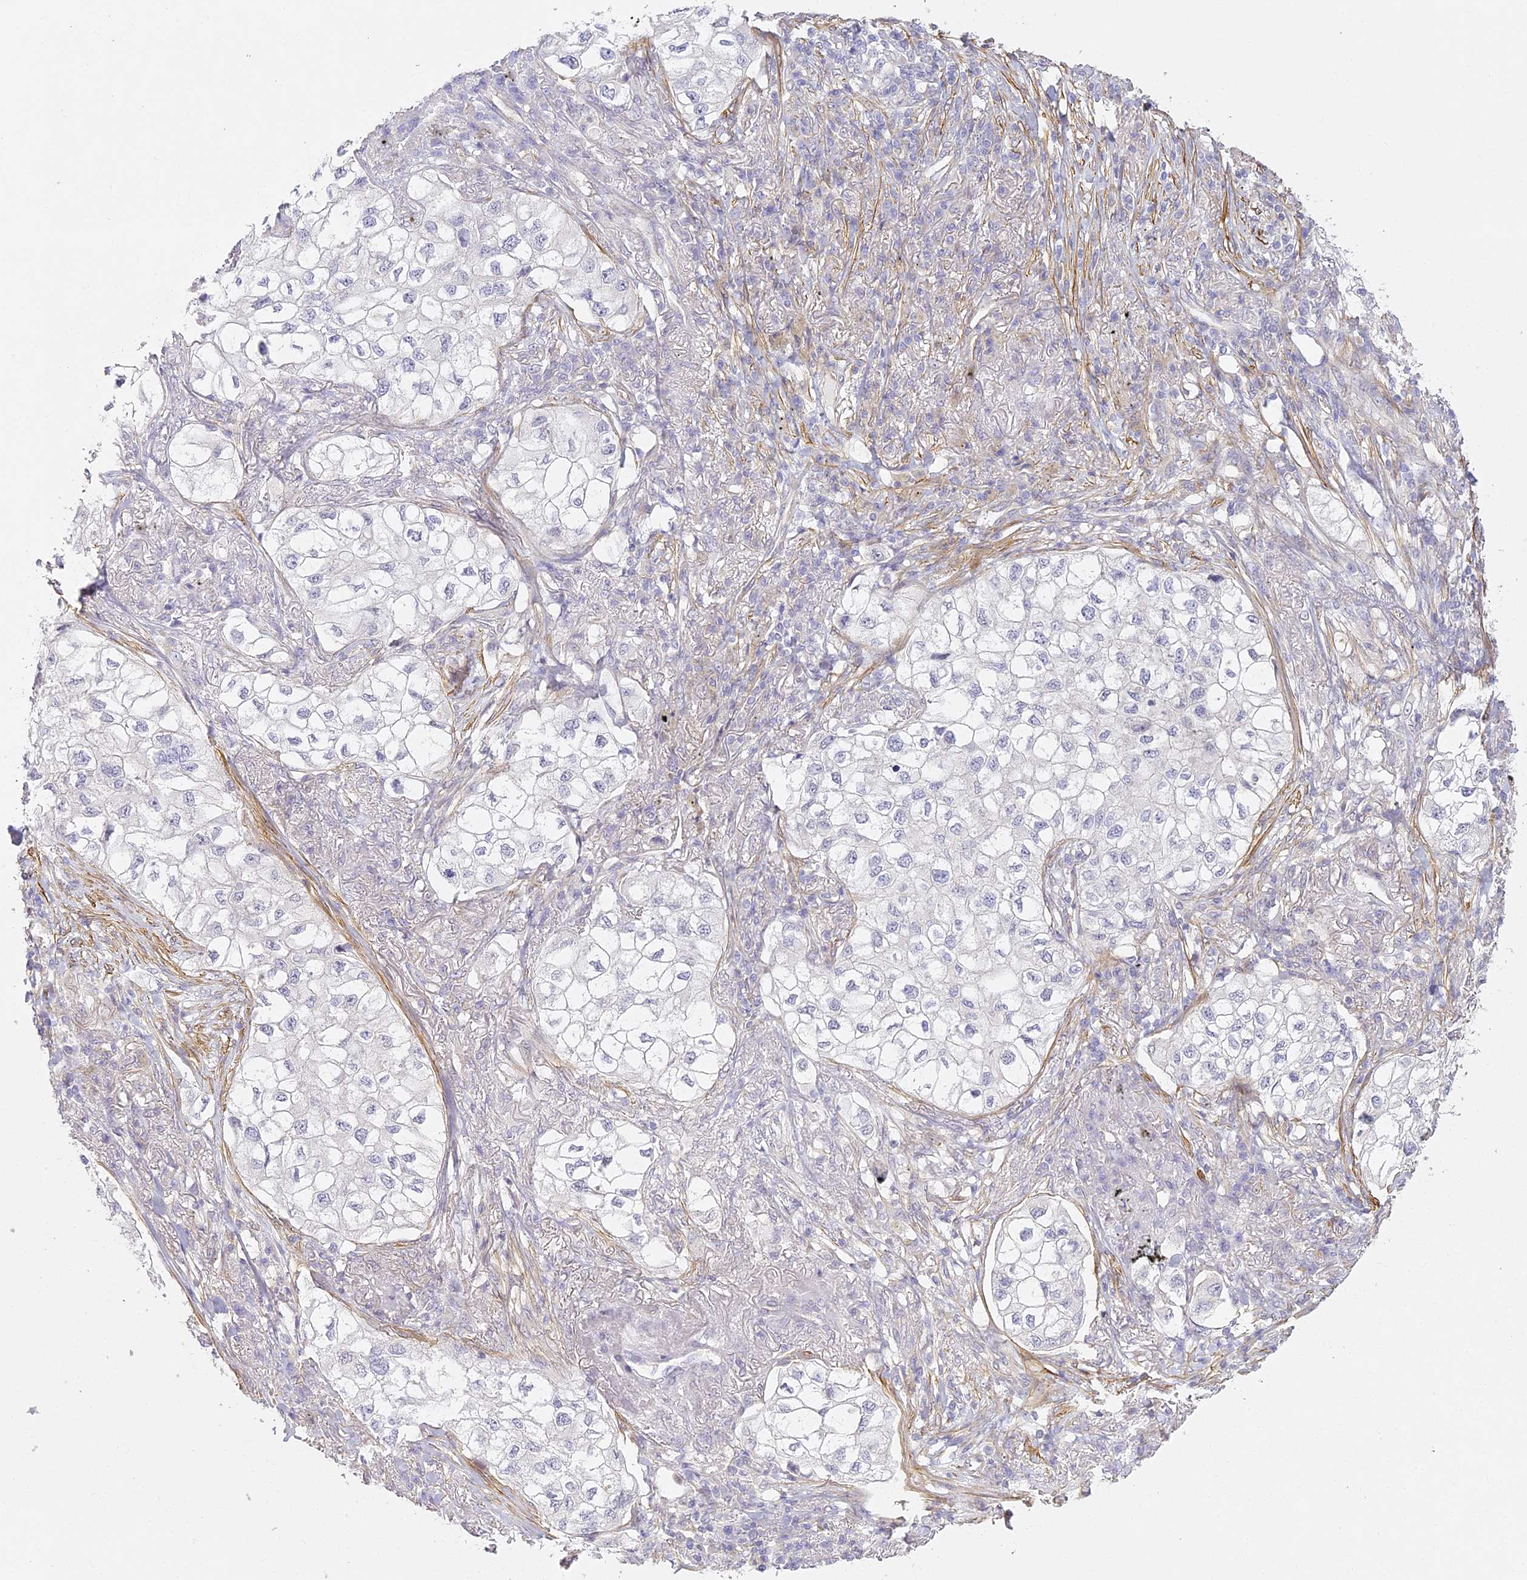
{"staining": {"intensity": "negative", "quantity": "none", "location": "none"}, "tissue": "lung cancer", "cell_type": "Tumor cells", "image_type": "cancer", "snomed": [{"axis": "morphology", "description": "Adenocarcinoma, NOS"}, {"axis": "topography", "description": "Lung"}], "caption": "Immunohistochemistry histopathology image of human lung adenocarcinoma stained for a protein (brown), which reveals no staining in tumor cells. The staining was performed using DAB (3,3'-diaminobenzidine) to visualize the protein expression in brown, while the nuclei were stained in blue with hematoxylin (Magnification: 20x).", "gene": "MED28", "patient": {"sex": "male", "age": 63}}